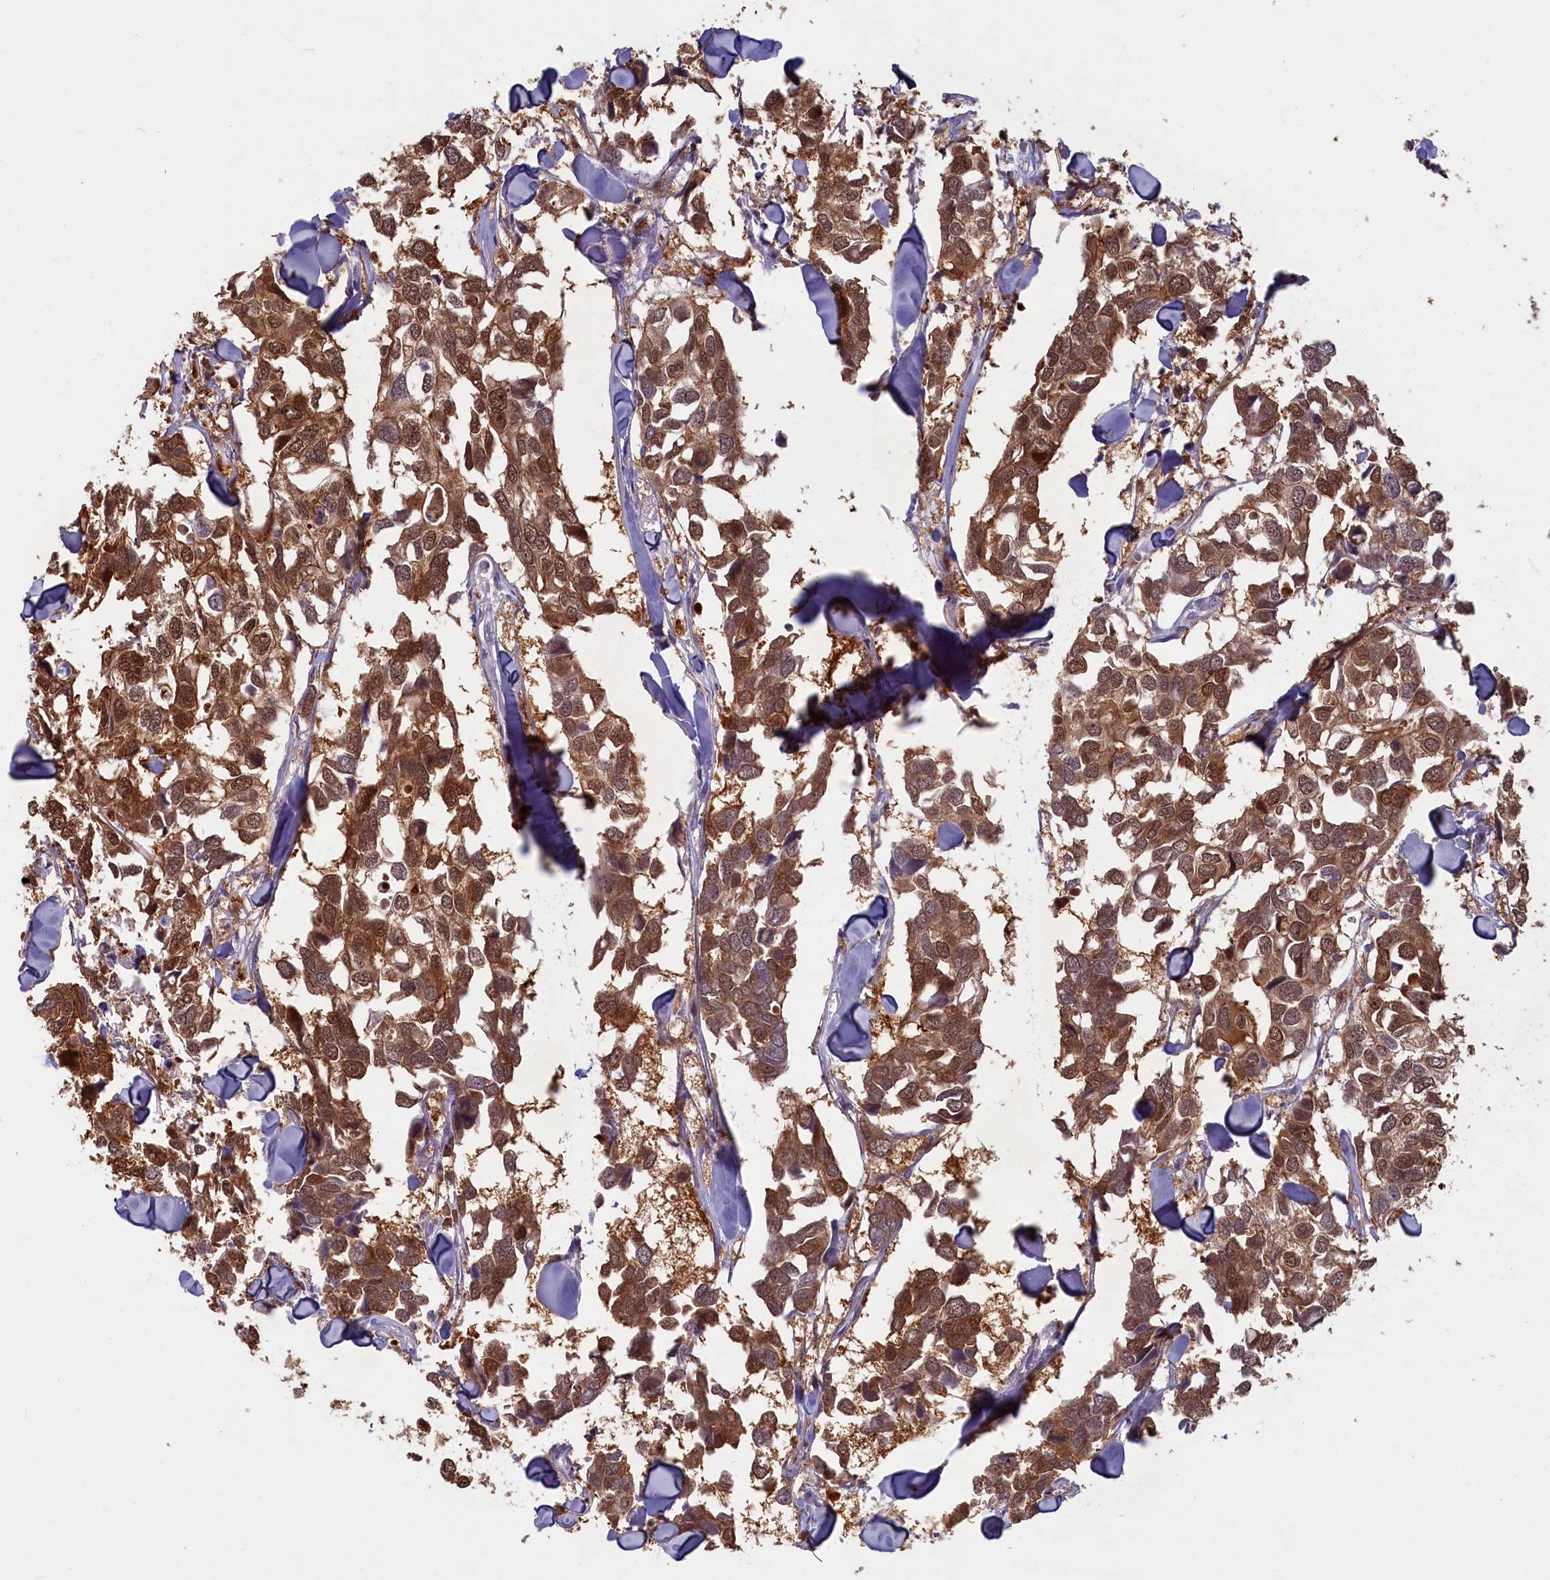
{"staining": {"intensity": "moderate", "quantity": ">75%", "location": "cytoplasmic/membranous,nuclear"}, "tissue": "breast cancer", "cell_type": "Tumor cells", "image_type": "cancer", "snomed": [{"axis": "morphology", "description": "Duct carcinoma"}, {"axis": "topography", "description": "Breast"}], "caption": "Invasive ductal carcinoma (breast) stained with a brown dye shows moderate cytoplasmic/membranous and nuclear positive positivity in approximately >75% of tumor cells.", "gene": "BLVRB", "patient": {"sex": "female", "age": 83}}